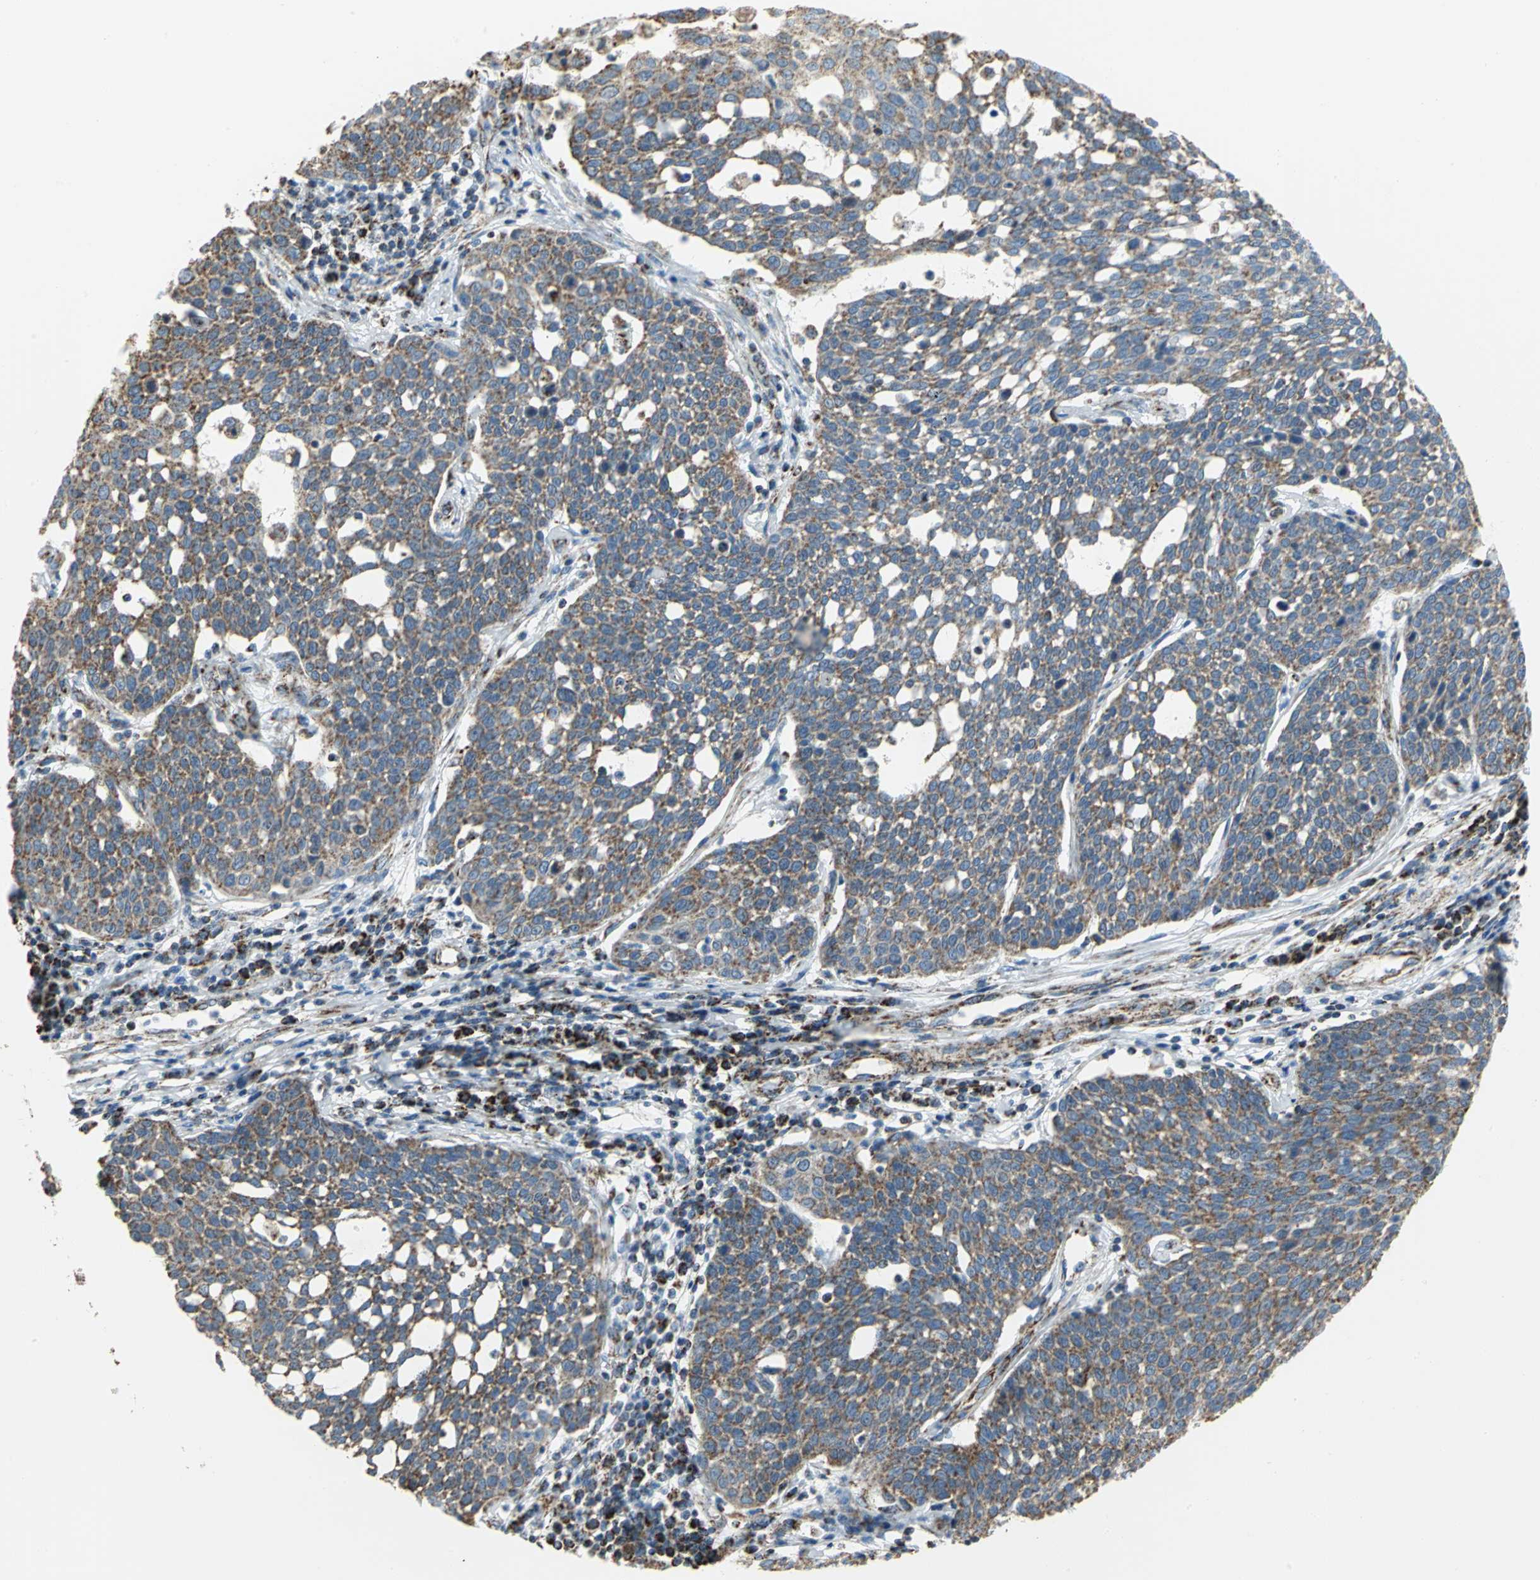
{"staining": {"intensity": "moderate", "quantity": ">75%", "location": "cytoplasmic/membranous"}, "tissue": "cervical cancer", "cell_type": "Tumor cells", "image_type": "cancer", "snomed": [{"axis": "morphology", "description": "Squamous cell carcinoma, NOS"}, {"axis": "topography", "description": "Cervix"}], "caption": "Human squamous cell carcinoma (cervical) stained for a protein (brown) displays moderate cytoplasmic/membranous positive expression in about >75% of tumor cells.", "gene": "NTRK1", "patient": {"sex": "female", "age": 34}}